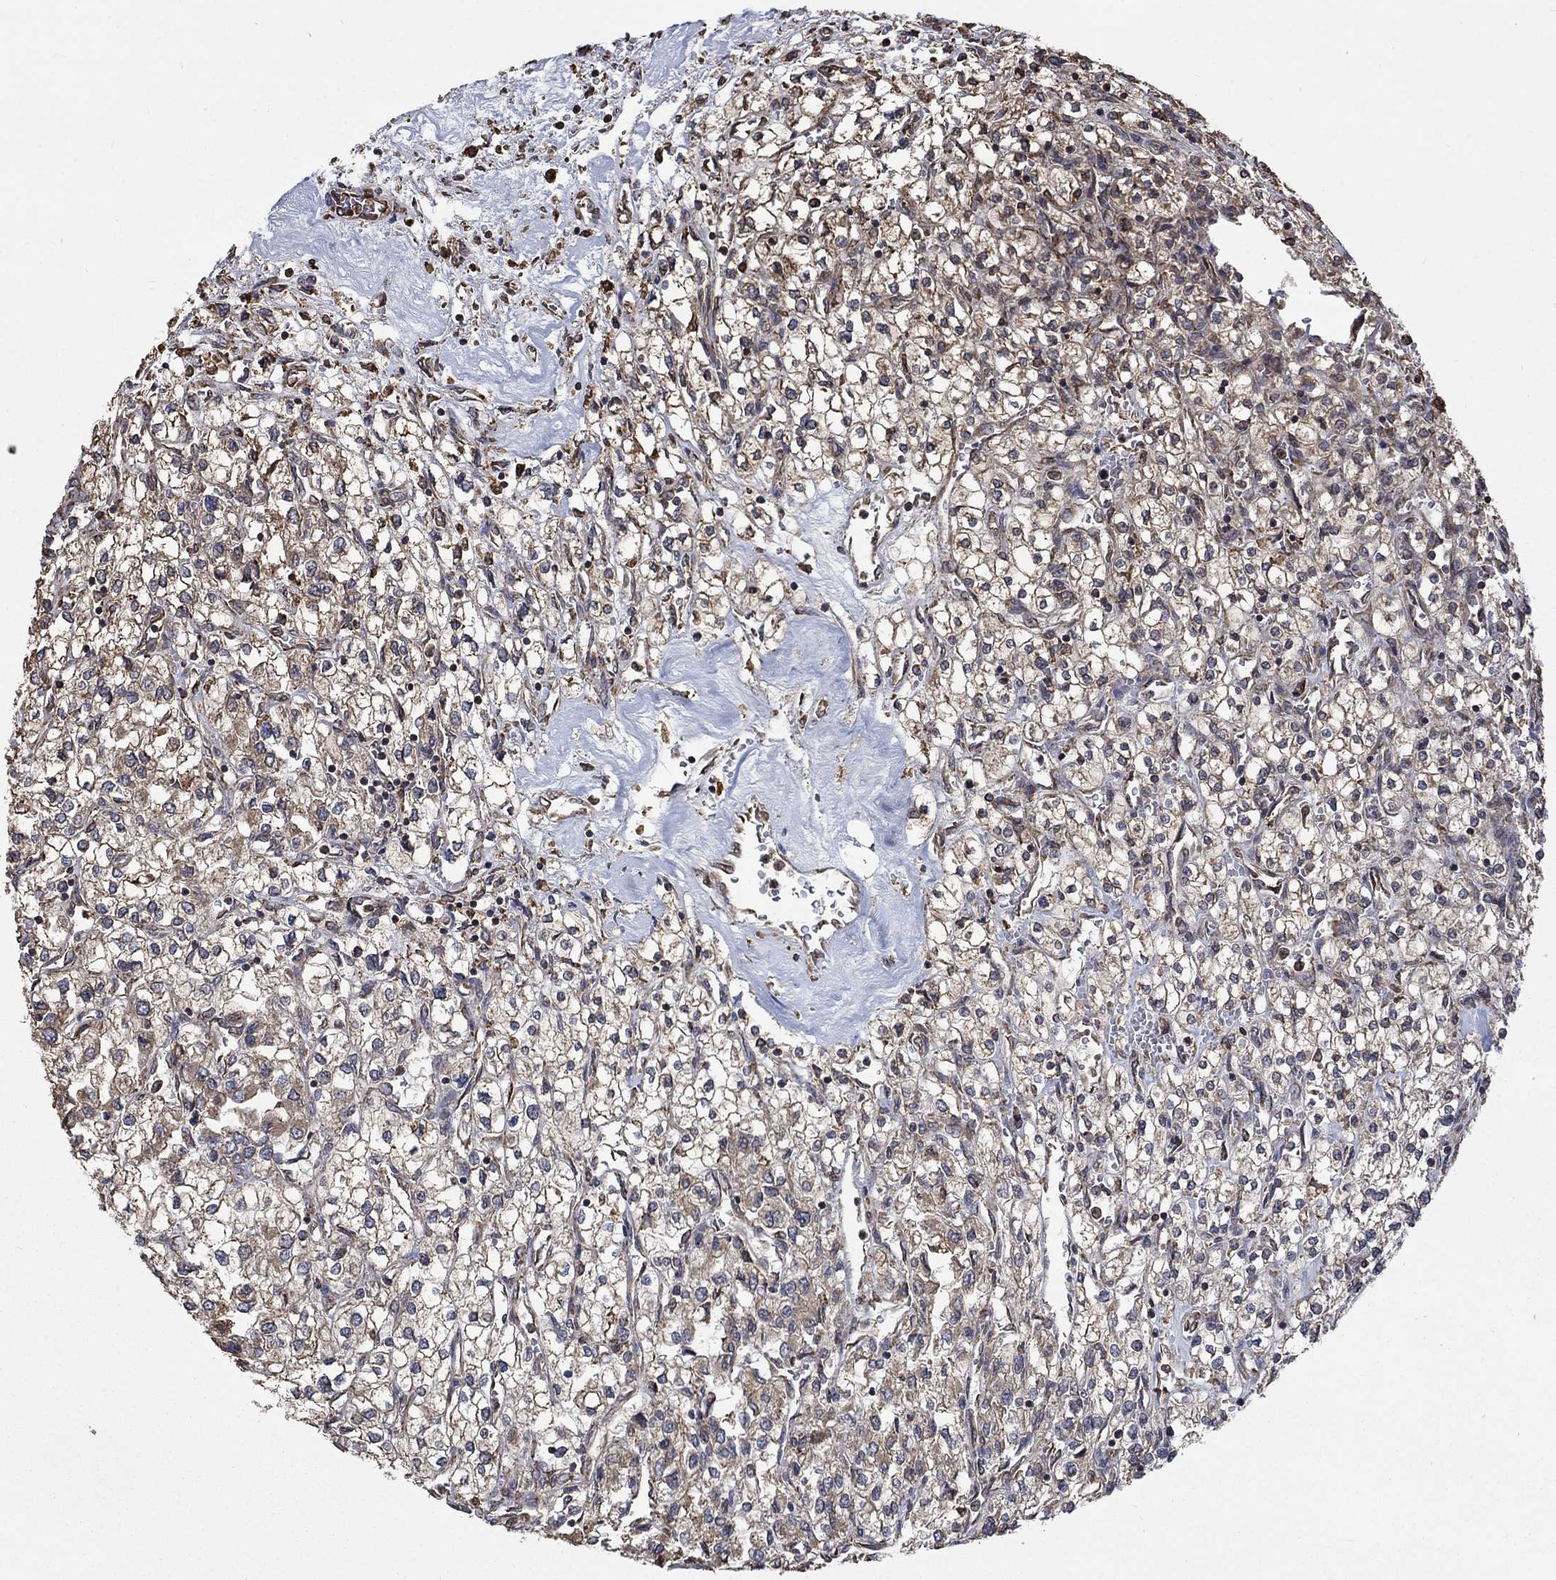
{"staining": {"intensity": "moderate", "quantity": "<25%", "location": "cytoplasmic/membranous"}, "tissue": "renal cancer", "cell_type": "Tumor cells", "image_type": "cancer", "snomed": [{"axis": "morphology", "description": "Adenocarcinoma, NOS"}, {"axis": "topography", "description": "Kidney"}], "caption": "Immunohistochemistry (DAB (3,3'-diaminobenzidine)) staining of adenocarcinoma (renal) reveals moderate cytoplasmic/membranous protein expression in about <25% of tumor cells.", "gene": "ESRRA", "patient": {"sex": "male", "age": 80}}